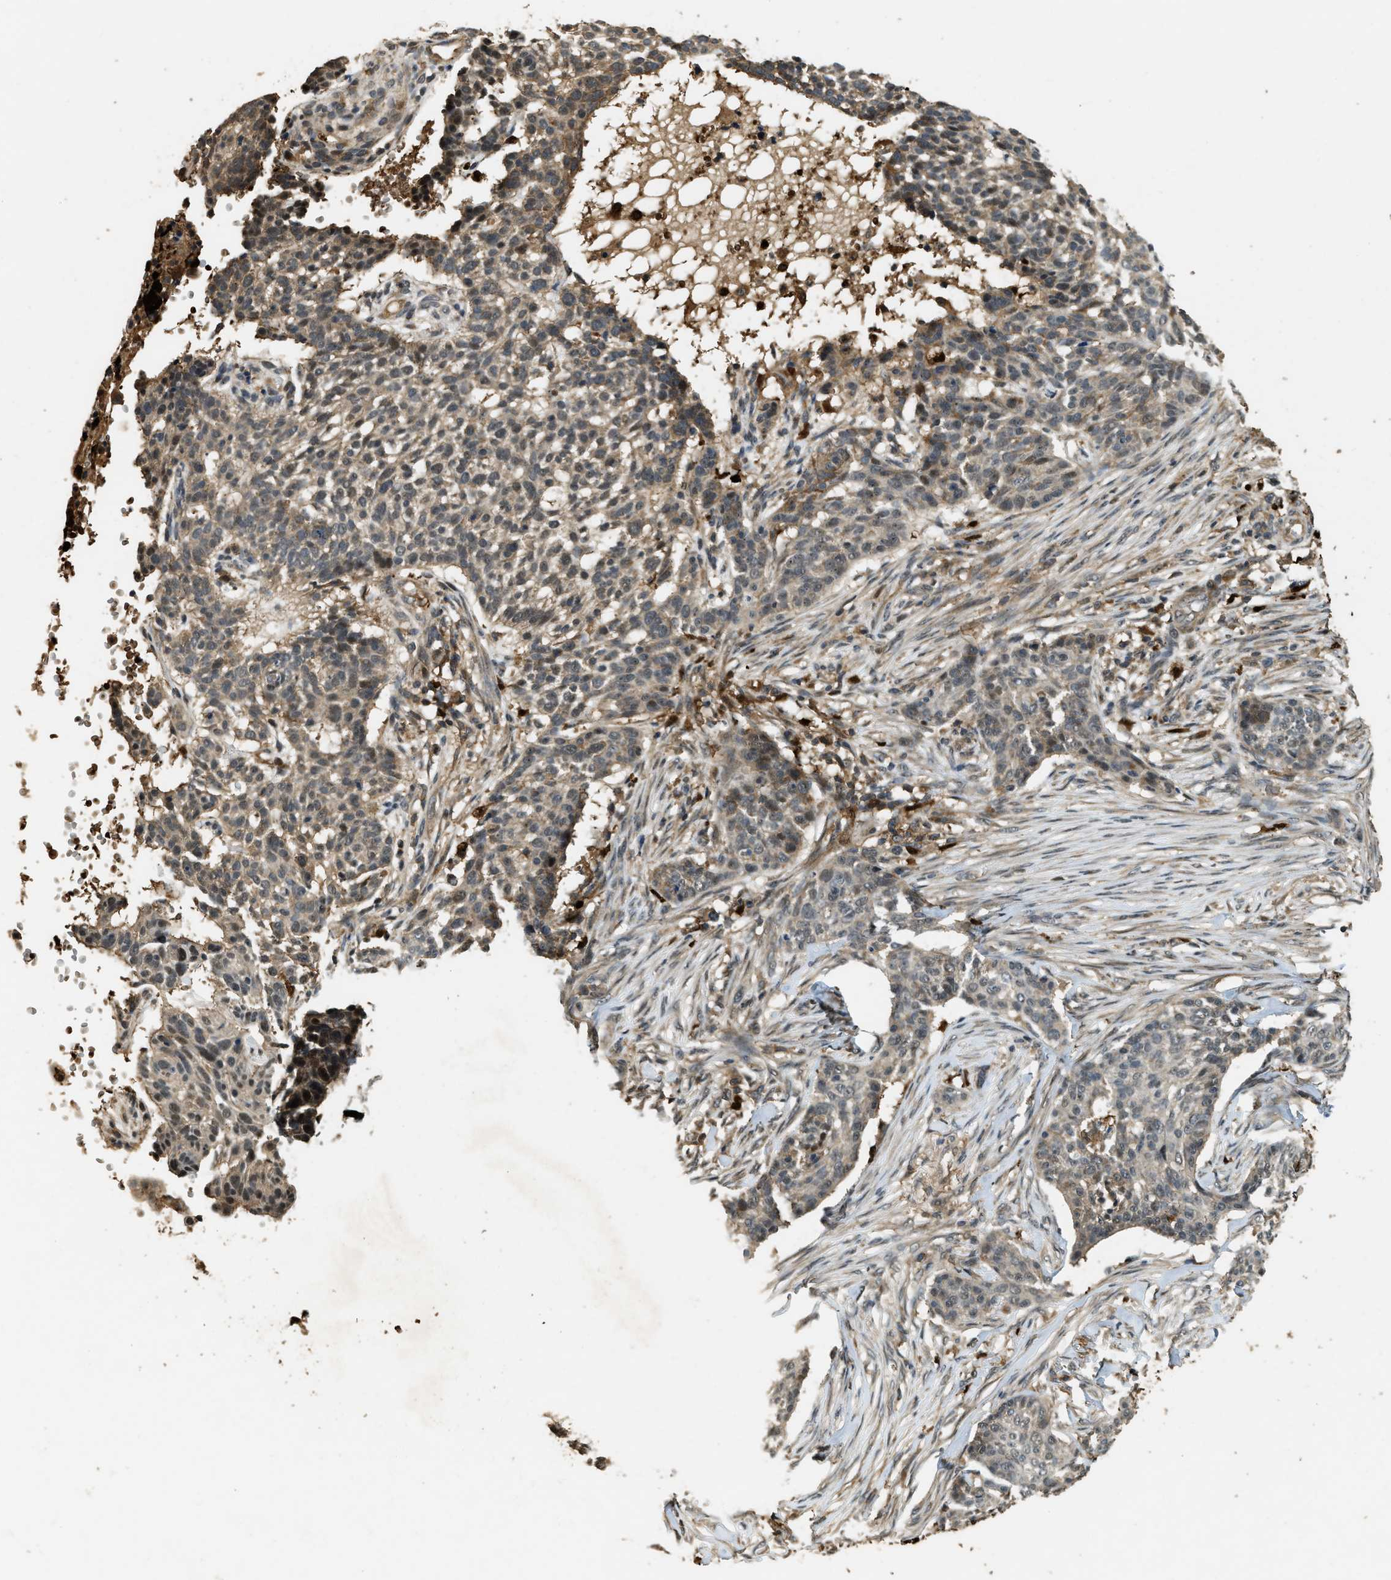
{"staining": {"intensity": "weak", "quantity": "<25%", "location": "cytoplasmic/membranous"}, "tissue": "skin cancer", "cell_type": "Tumor cells", "image_type": "cancer", "snomed": [{"axis": "morphology", "description": "Basal cell carcinoma"}, {"axis": "topography", "description": "Skin"}], "caption": "DAB (3,3'-diaminobenzidine) immunohistochemical staining of skin cancer (basal cell carcinoma) demonstrates no significant staining in tumor cells. Nuclei are stained in blue.", "gene": "RNF141", "patient": {"sex": "male", "age": 85}}